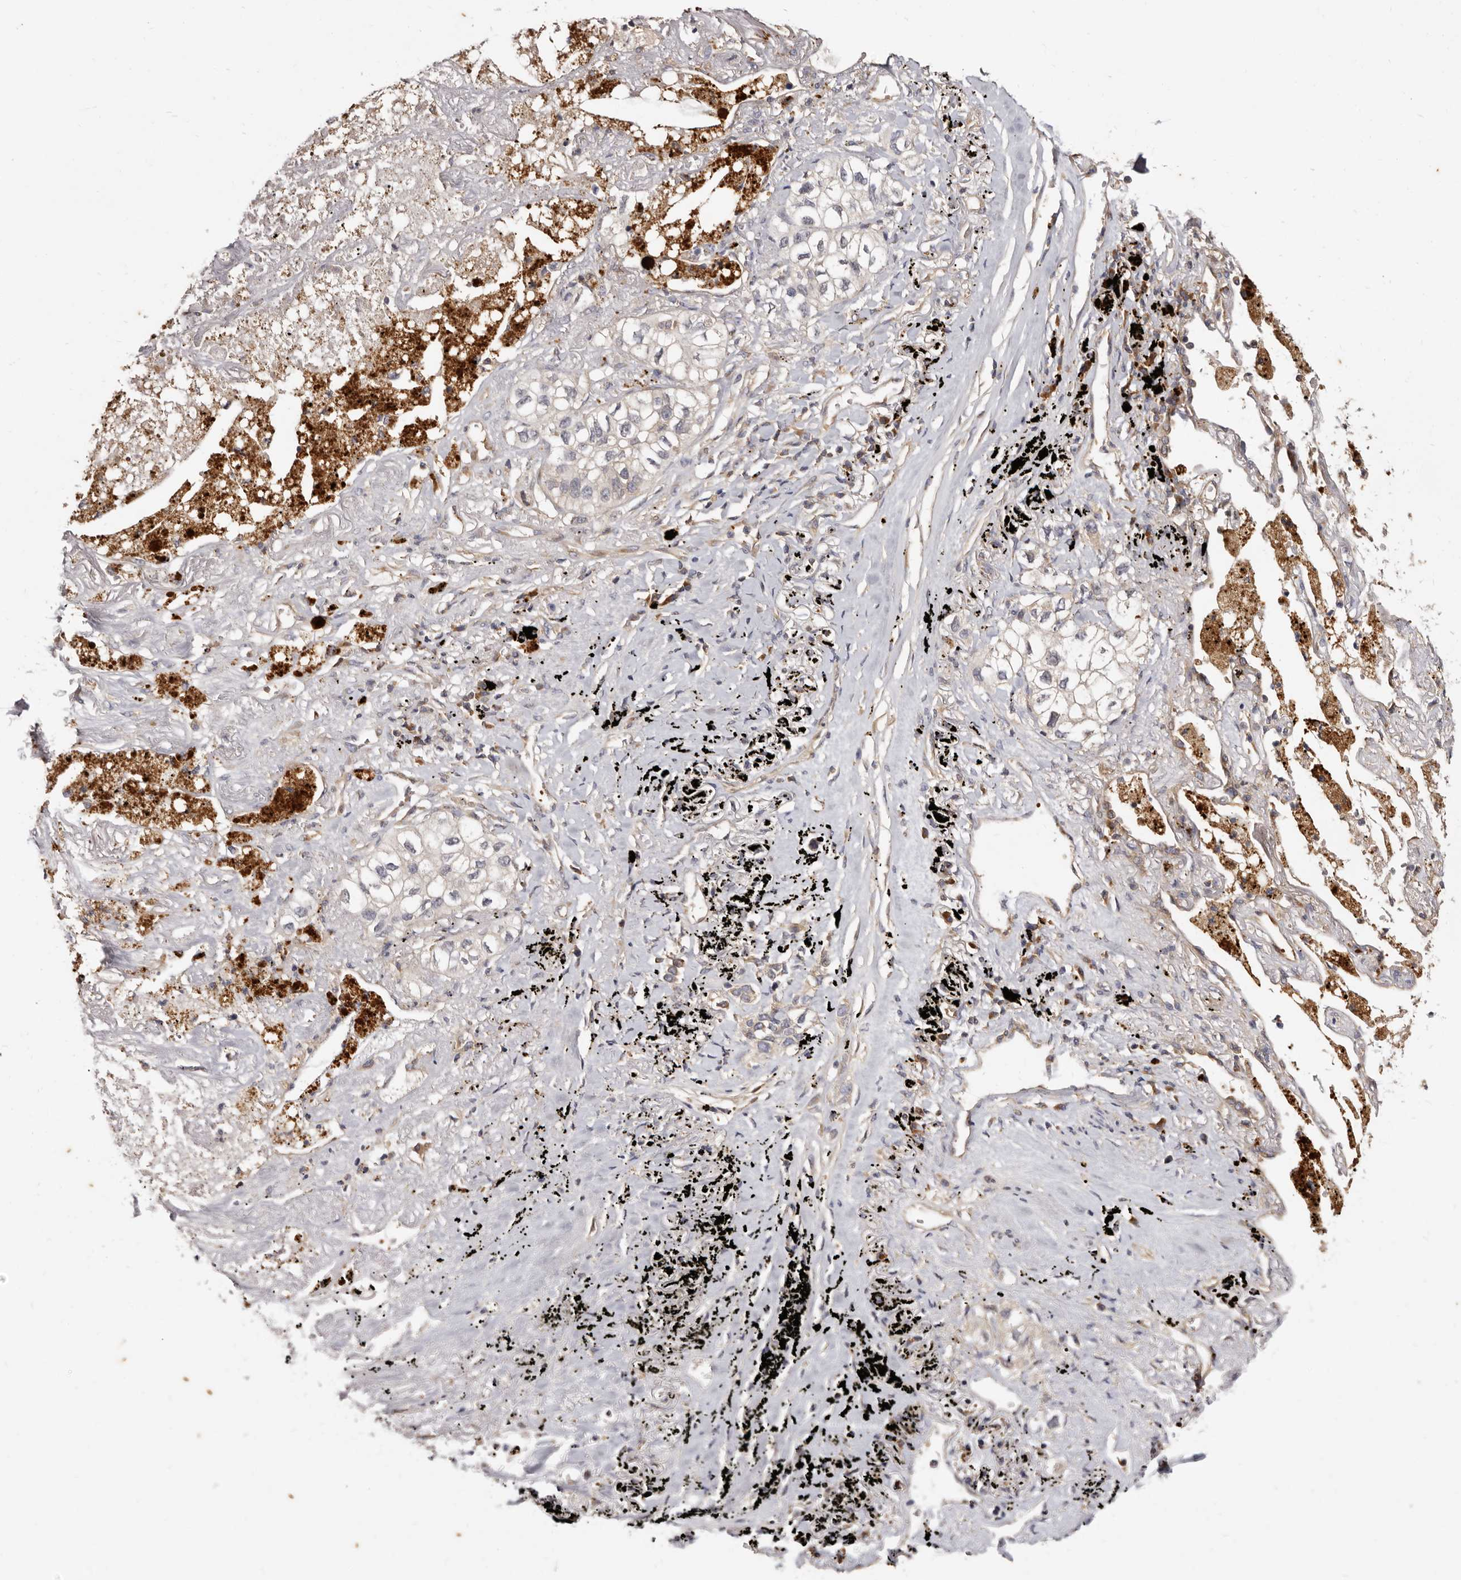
{"staining": {"intensity": "weak", "quantity": "25%-75%", "location": "cytoplasmic/membranous"}, "tissue": "lung cancer", "cell_type": "Tumor cells", "image_type": "cancer", "snomed": [{"axis": "morphology", "description": "Adenocarcinoma, NOS"}, {"axis": "topography", "description": "Lung"}], "caption": "A brown stain labels weak cytoplasmic/membranous positivity of a protein in lung cancer (adenocarcinoma) tumor cells.", "gene": "ADAMTS20", "patient": {"sex": "male", "age": 63}}